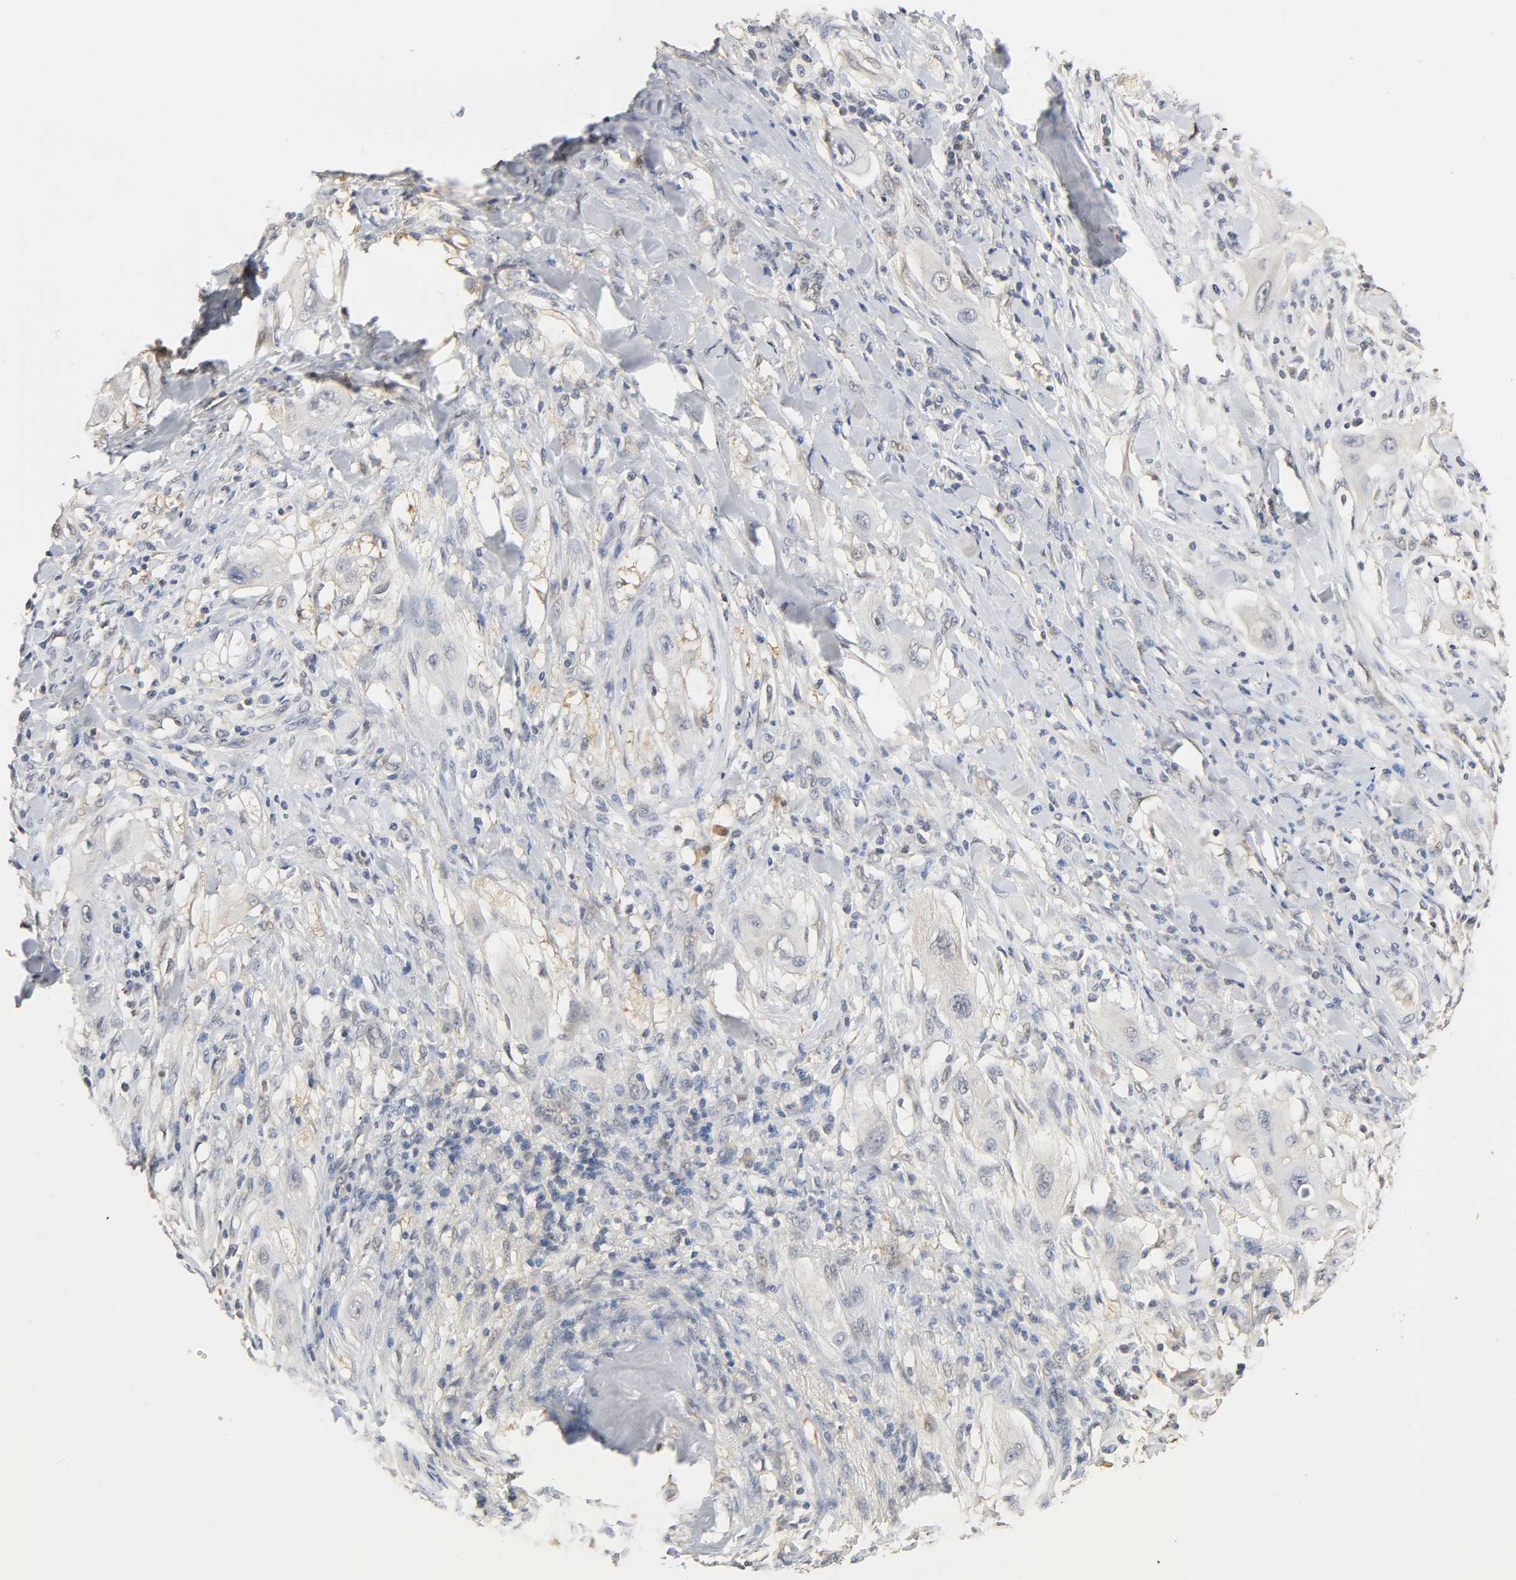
{"staining": {"intensity": "negative", "quantity": "none", "location": "none"}, "tissue": "lung cancer", "cell_type": "Tumor cells", "image_type": "cancer", "snomed": [{"axis": "morphology", "description": "Squamous cell carcinoma, NOS"}, {"axis": "topography", "description": "Lung"}], "caption": "Immunohistochemistry (IHC) of lung cancer demonstrates no positivity in tumor cells. (Brightfield microscopy of DAB IHC at high magnification).", "gene": "MIF", "patient": {"sex": "female", "age": 47}}